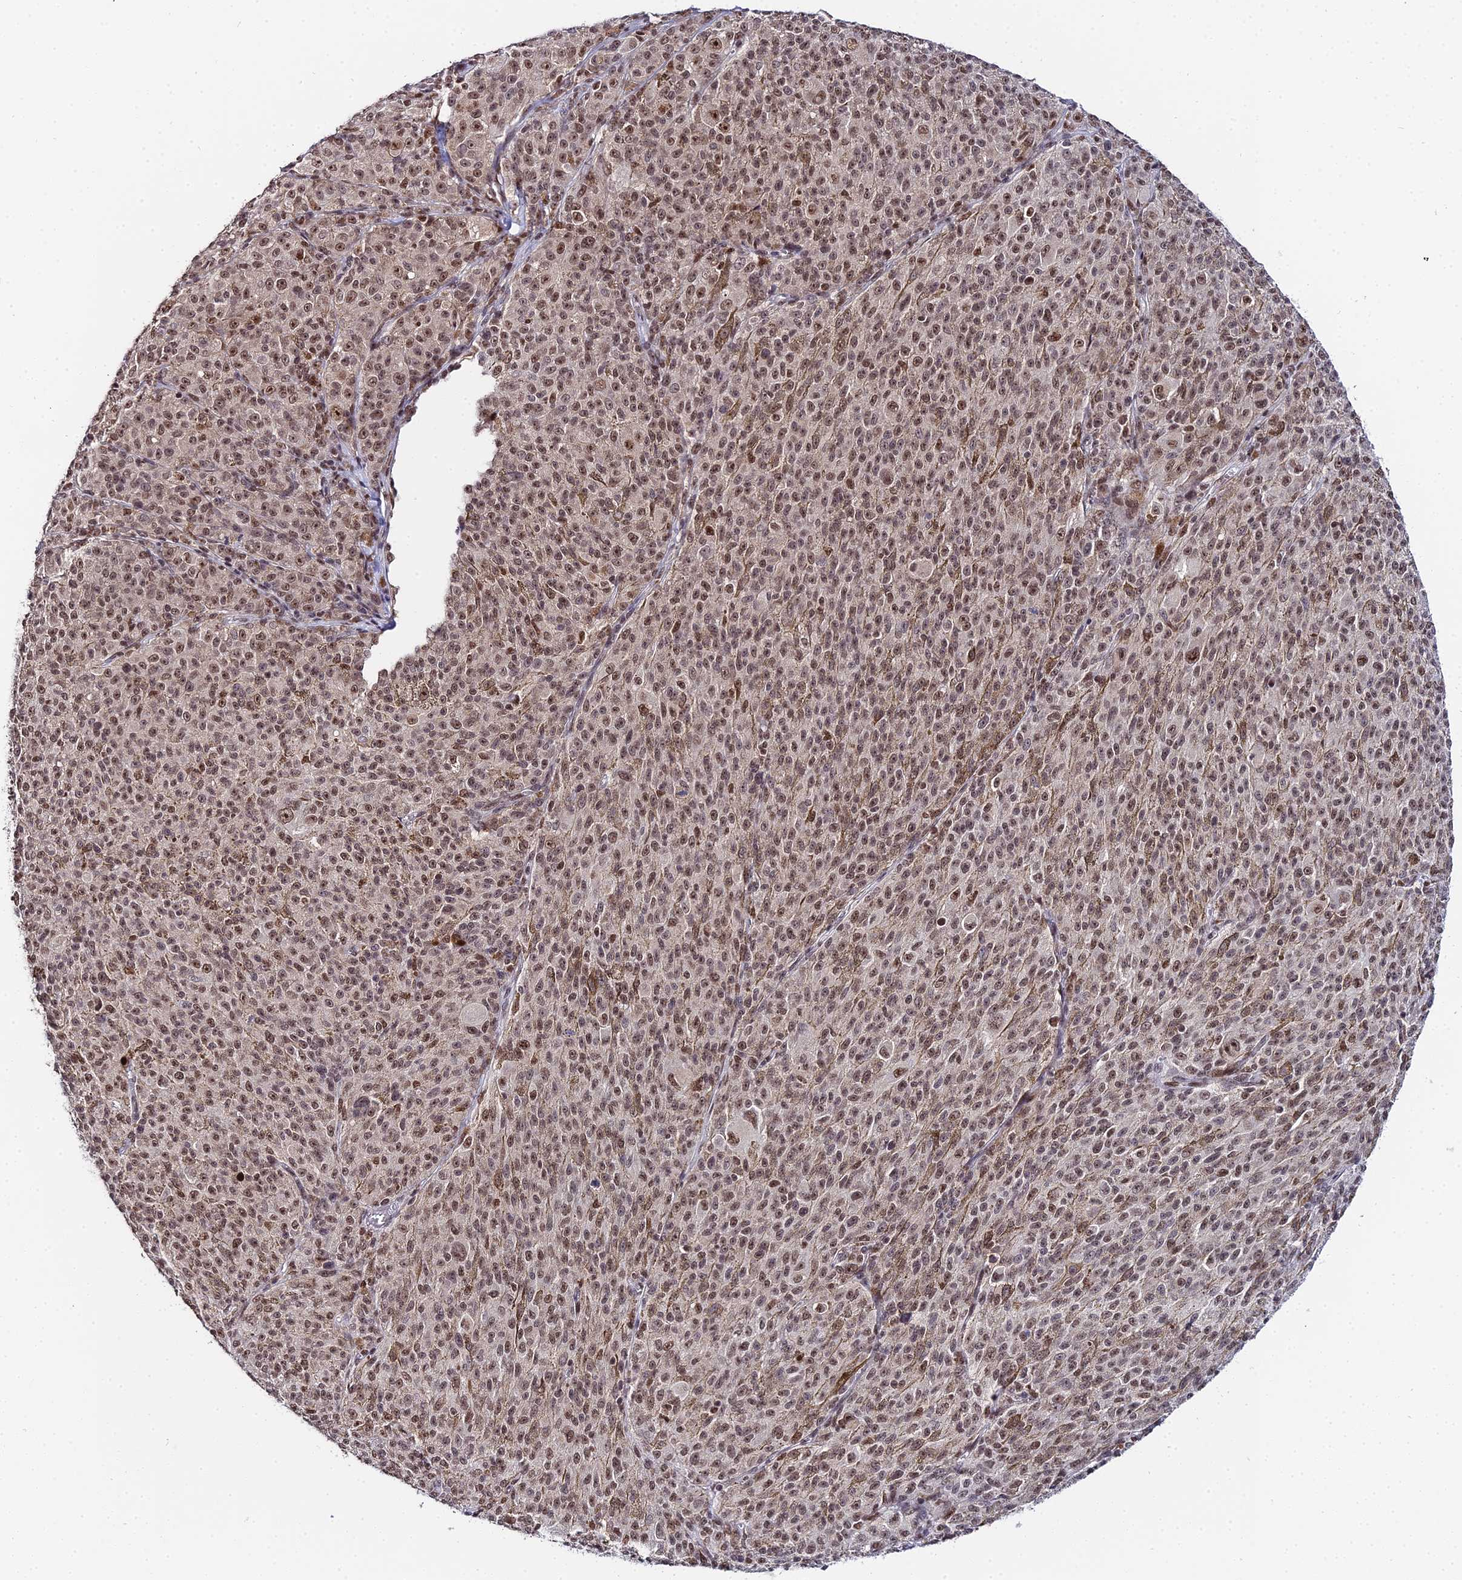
{"staining": {"intensity": "moderate", "quantity": ">75%", "location": "nuclear"}, "tissue": "melanoma", "cell_type": "Tumor cells", "image_type": "cancer", "snomed": [{"axis": "morphology", "description": "Malignant melanoma, NOS"}, {"axis": "topography", "description": "Skin"}], "caption": "Protein expression by IHC demonstrates moderate nuclear staining in about >75% of tumor cells in malignant melanoma.", "gene": "EXOSC3", "patient": {"sex": "female", "age": 52}}